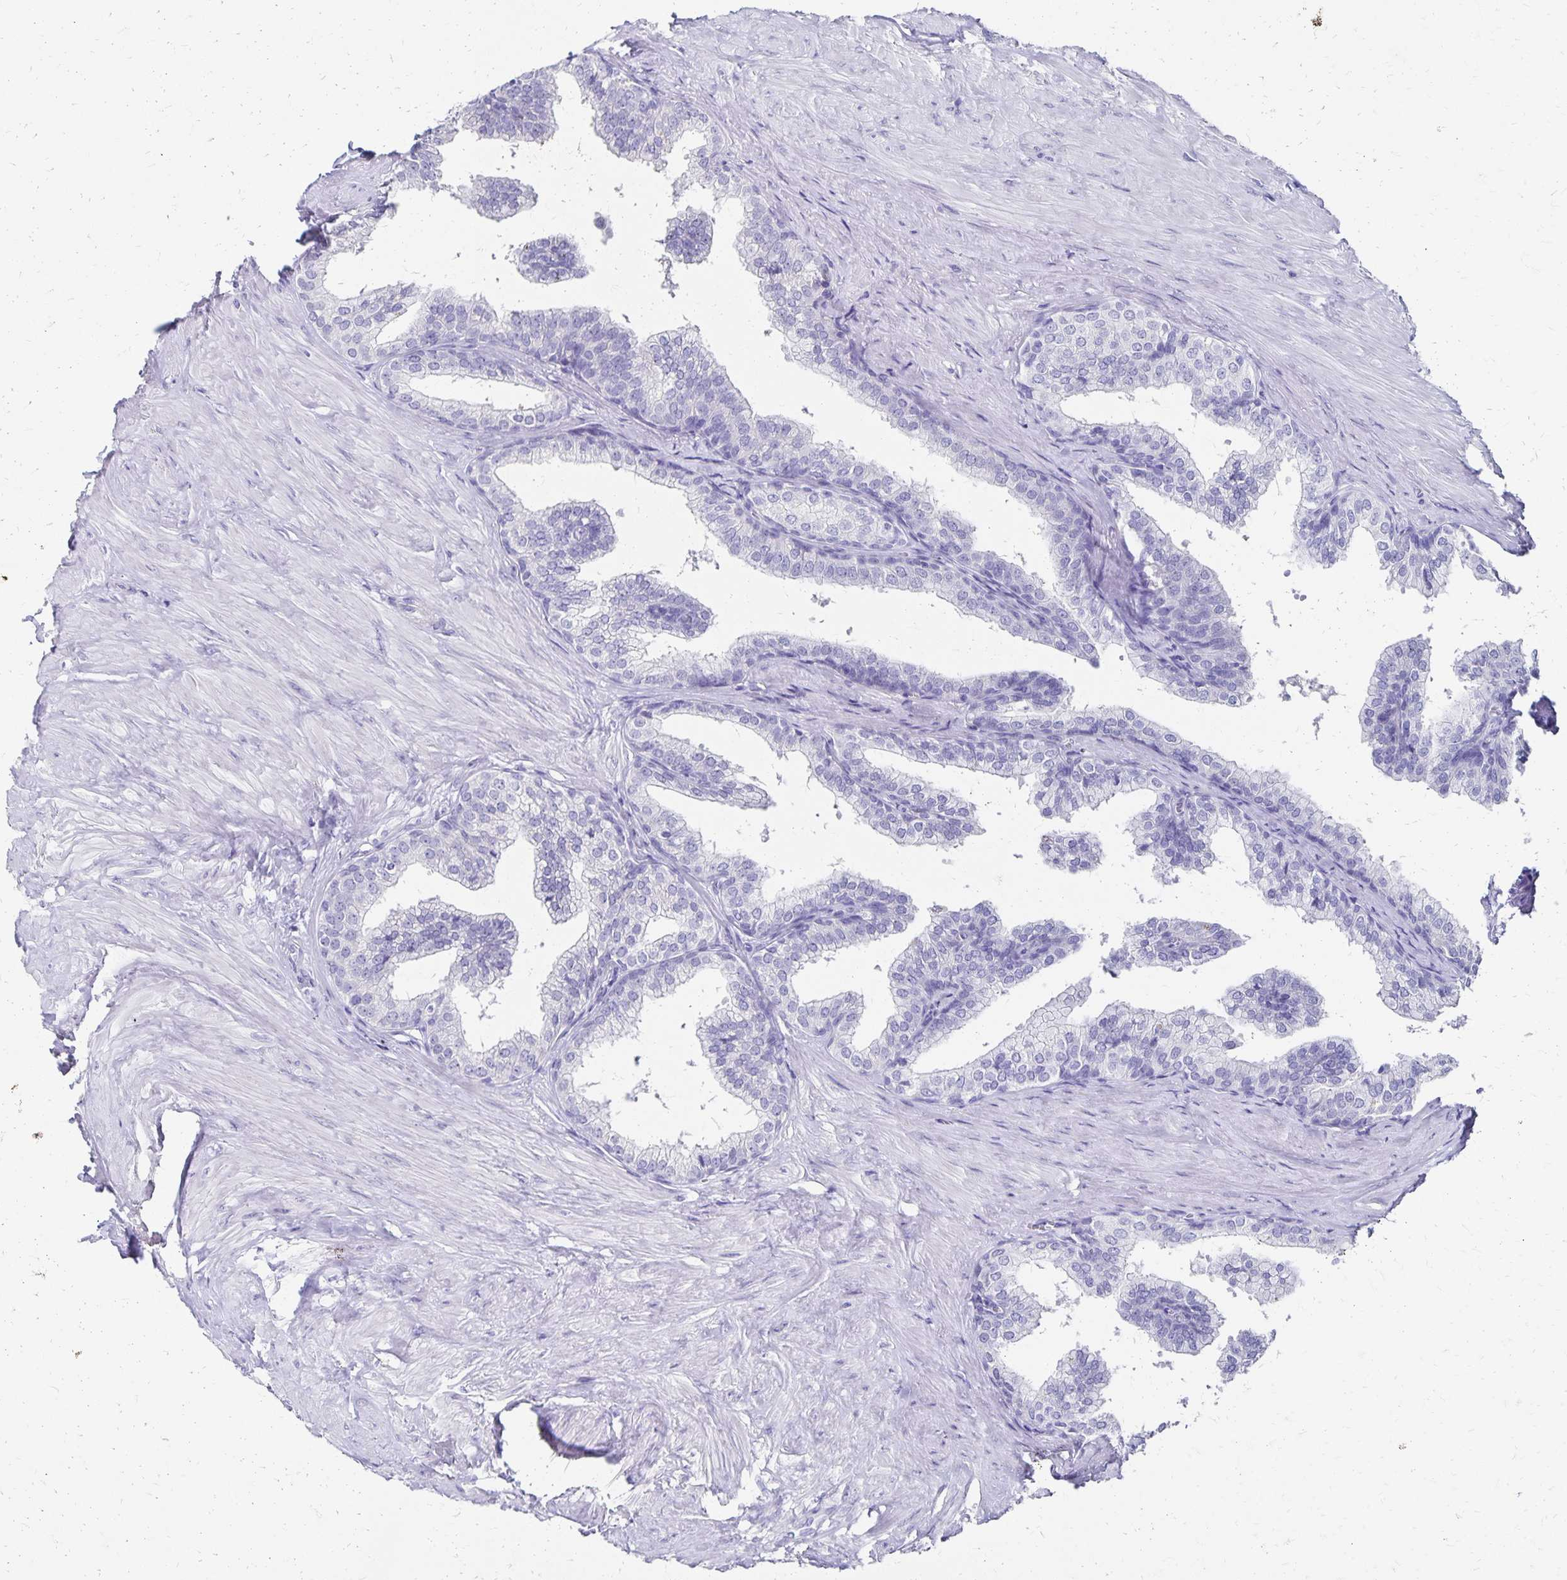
{"staining": {"intensity": "negative", "quantity": "none", "location": "none"}, "tissue": "prostate", "cell_type": "Glandular cells", "image_type": "normal", "snomed": [{"axis": "morphology", "description": "Normal tissue, NOS"}, {"axis": "topography", "description": "Prostate"}, {"axis": "topography", "description": "Peripheral nerve tissue"}], "caption": "Protein analysis of normal prostate displays no significant staining in glandular cells. The staining is performed using DAB (3,3'-diaminobenzidine) brown chromogen with nuclei counter-stained in using hematoxylin.", "gene": "DYNLT4", "patient": {"sex": "male", "age": 55}}